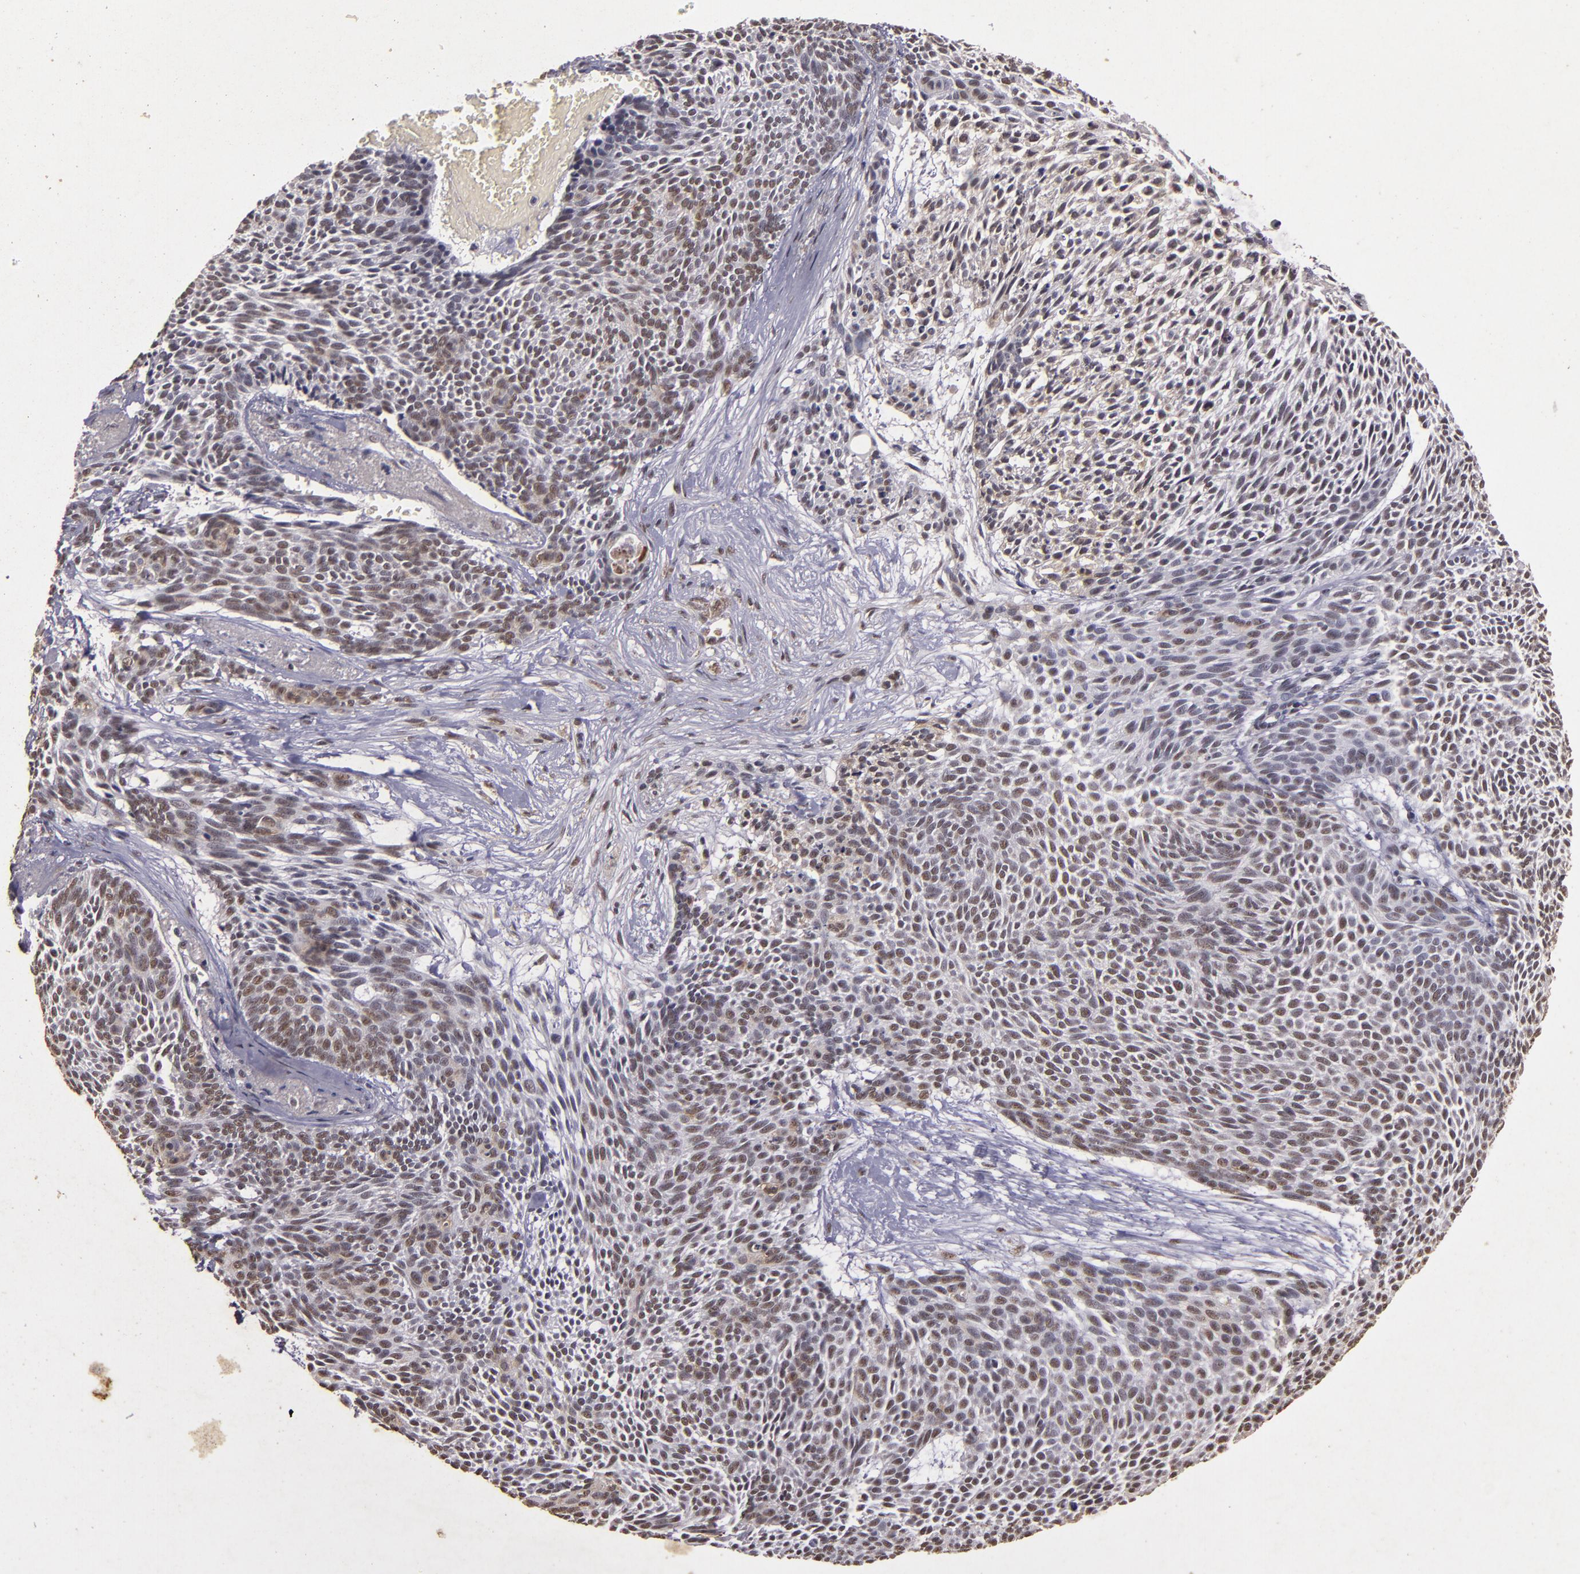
{"staining": {"intensity": "weak", "quantity": "25%-75%", "location": "nuclear"}, "tissue": "skin cancer", "cell_type": "Tumor cells", "image_type": "cancer", "snomed": [{"axis": "morphology", "description": "Basal cell carcinoma"}, {"axis": "topography", "description": "Skin"}], "caption": "Skin cancer (basal cell carcinoma) stained for a protein (brown) displays weak nuclear positive positivity in about 25%-75% of tumor cells.", "gene": "CBX3", "patient": {"sex": "male", "age": 84}}